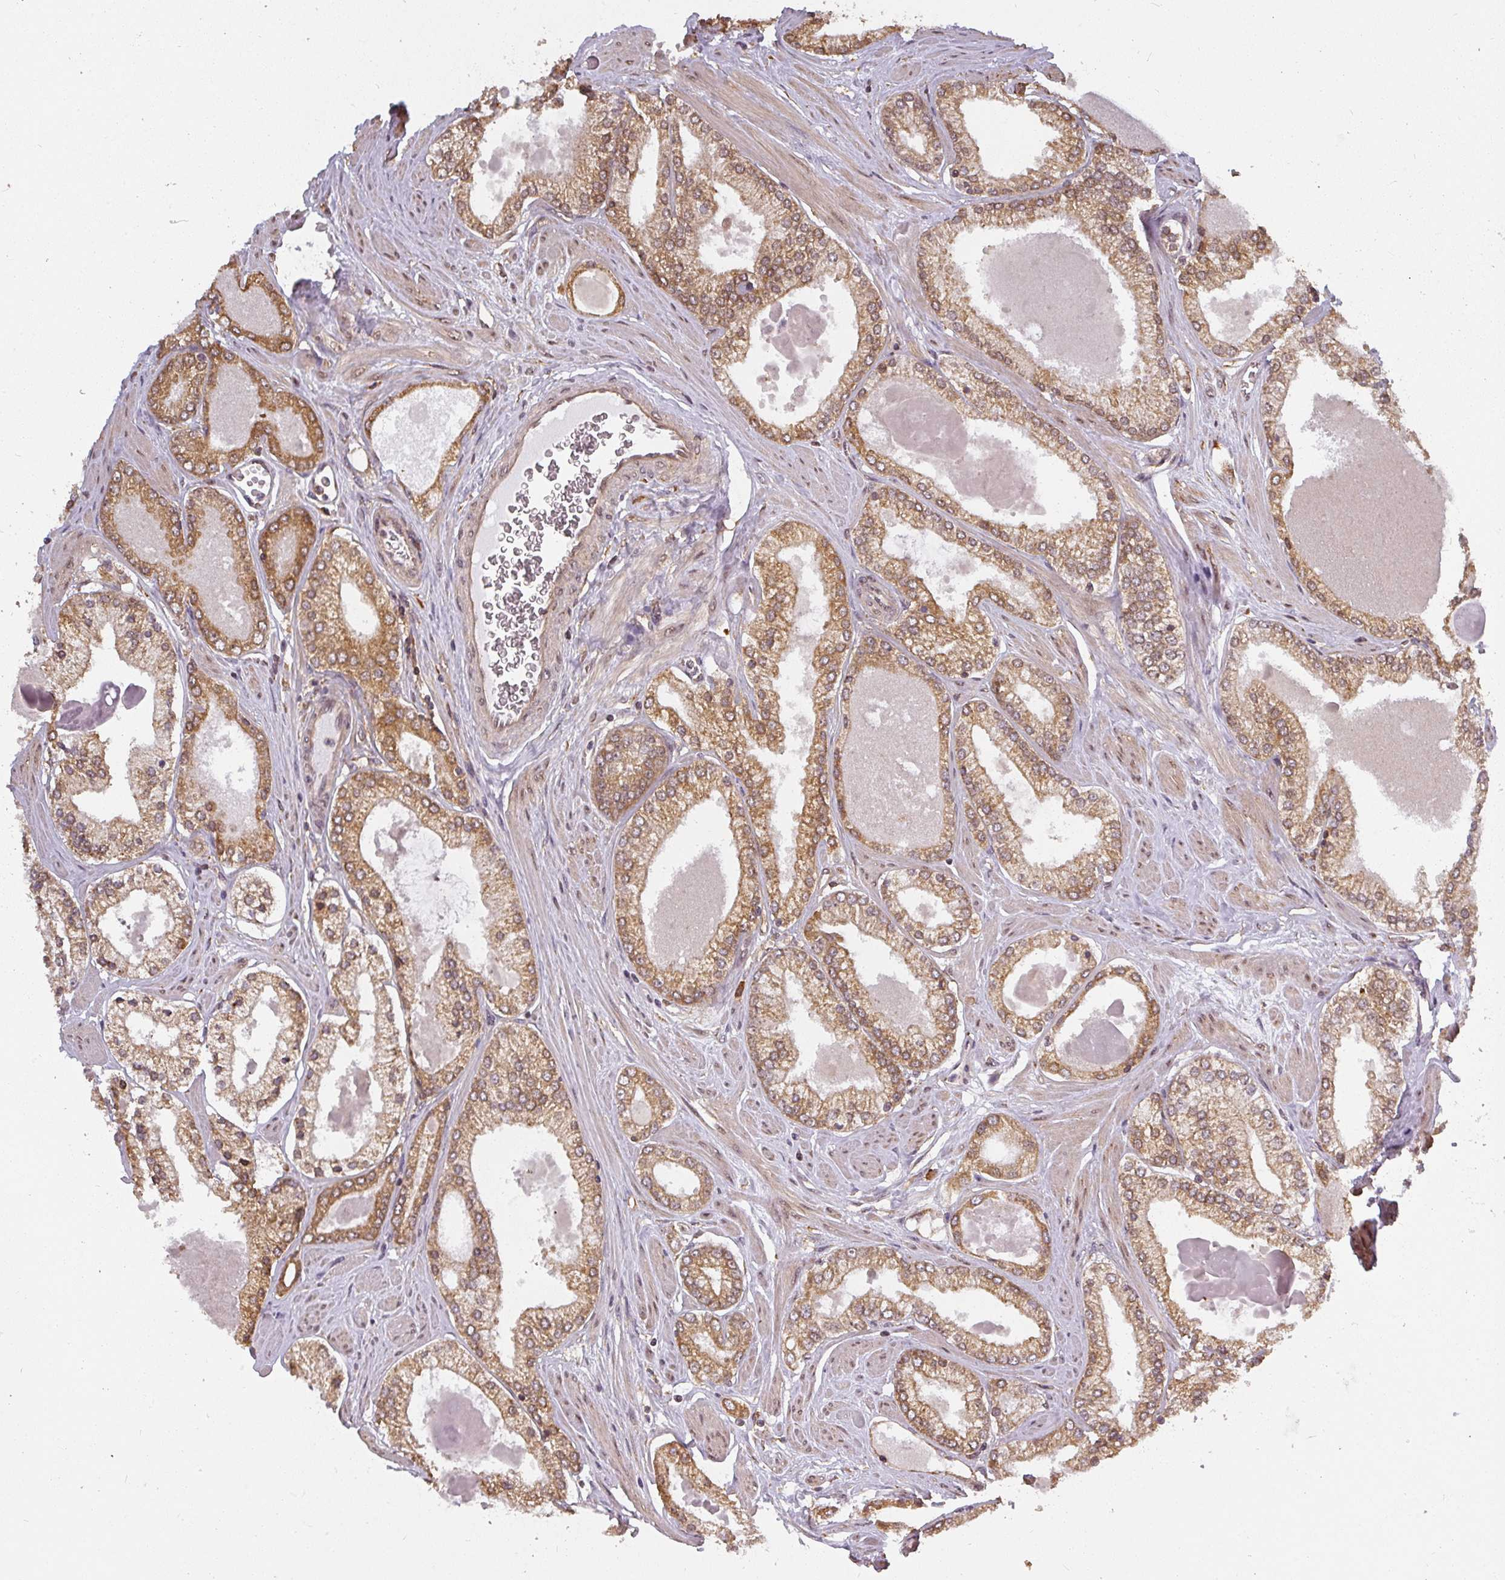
{"staining": {"intensity": "moderate", "quantity": ">75%", "location": "cytoplasmic/membranous"}, "tissue": "prostate cancer", "cell_type": "Tumor cells", "image_type": "cancer", "snomed": [{"axis": "morphology", "description": "Adenocarcinoma, Low grade"}, {"axis": "topography", "description": "Prostate"}], "caption": "Immunohistochemistry histopathology image of prostate cancer (low-grade adenocarcinoma) stained for a protein (brown), which shows medium levels of moderate cytoplasmic/membranous positivity in approximately >75% of tumor cells.", "gene": "PPP6R3", "patient": {"sex": "male", "age": 42}}